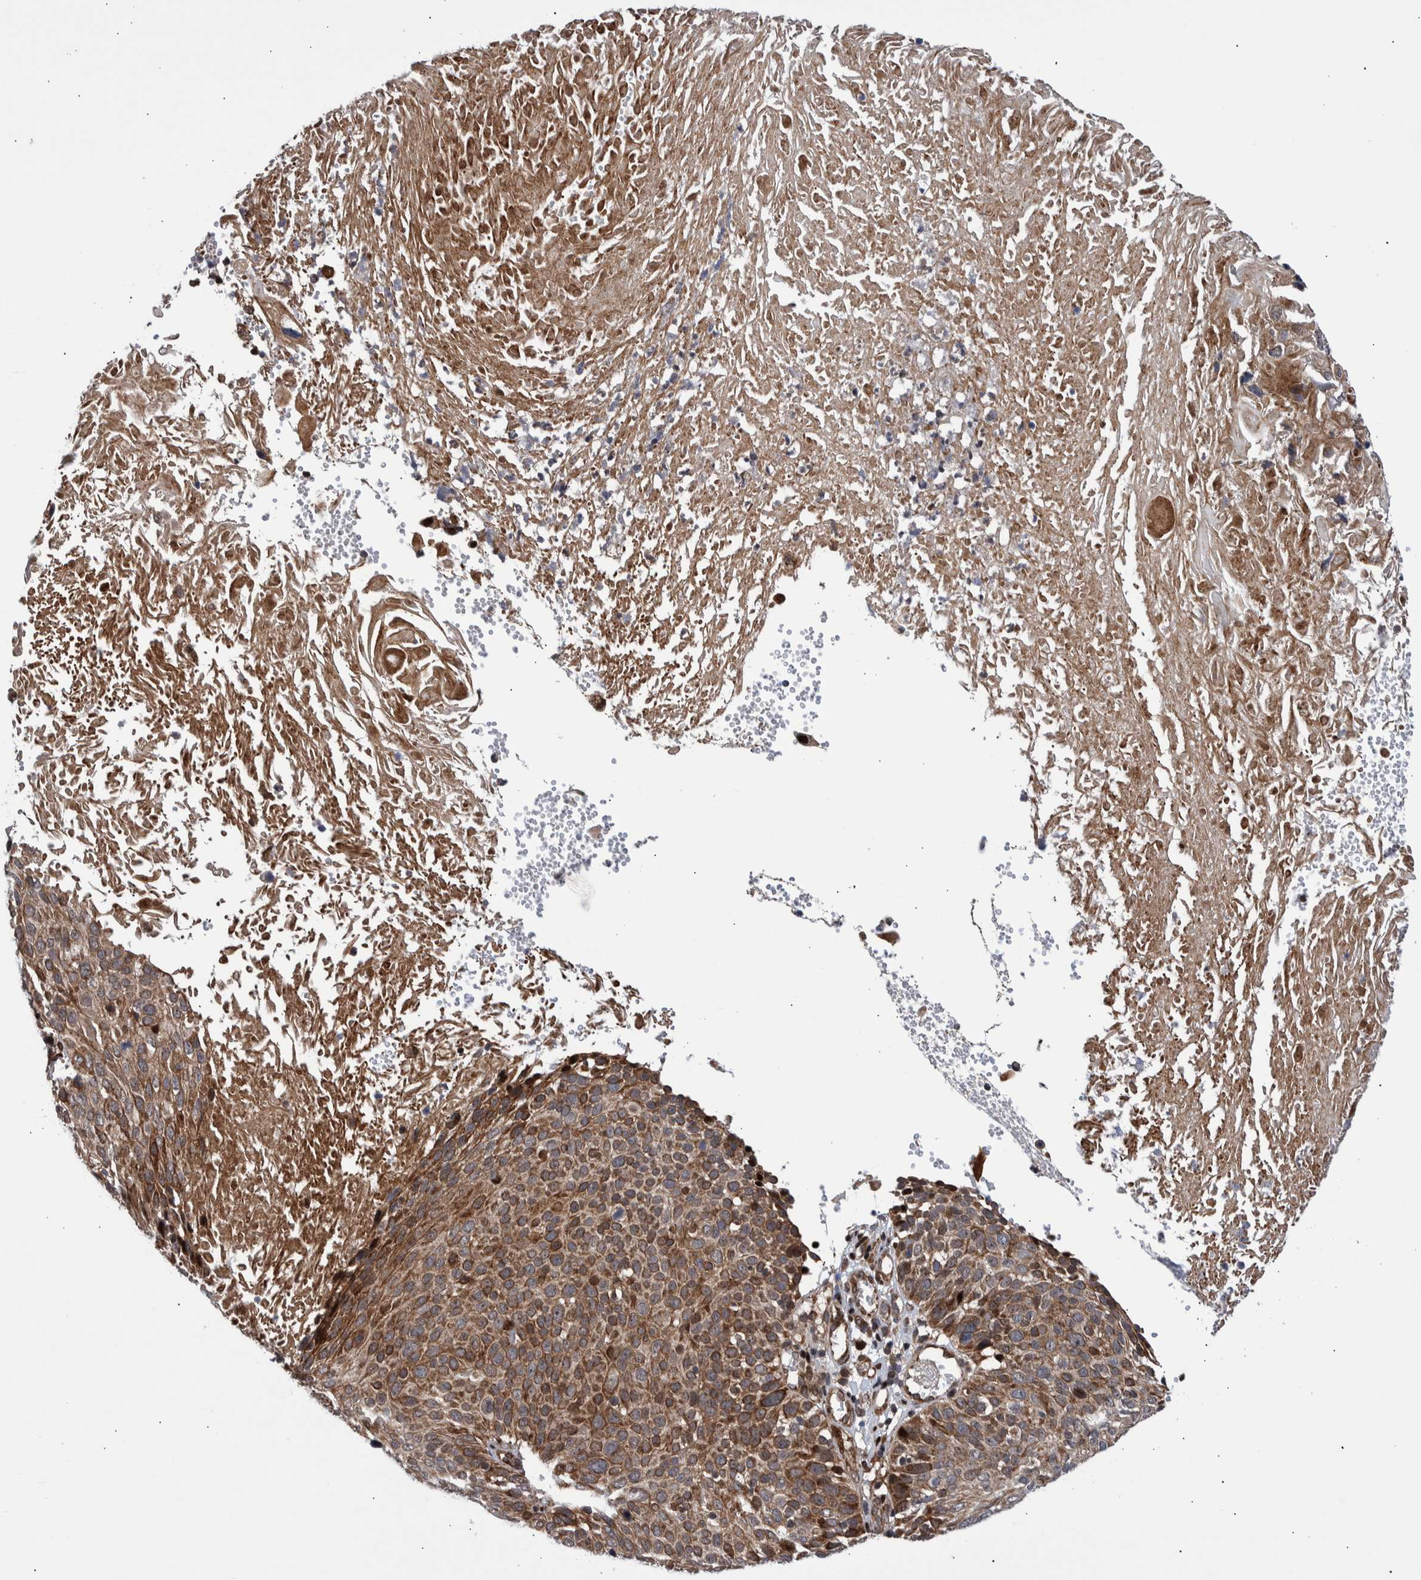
{"staining": {"intensity": "moderate", "quantity": ">75%", "location": "cytoplasmic/membranous"}, "tissue": "cervical cancer", "cell_type": "Tumor cells", "image_type": "cancer", "snomed": [{"axis": "morphology", "description": "Squamous cell carcinoma, NOS"}, {"axis": "topography", "description": "Cervix"}], "caption": "Cervical cancer (squamous cell carcinoma) tissue exhibits moderate cytoplasmic/membranous expression in approximately >75% of tumor cells, visualized by immunohistochemistry. Using DAB (3,3'-diaminobenzidine) (brown) and hematoxylin (blue) stains, captured at high magnification using brightfield microscopy.", "gene": "SHISA6", "patient": {"sex": "female", "age": 74}}